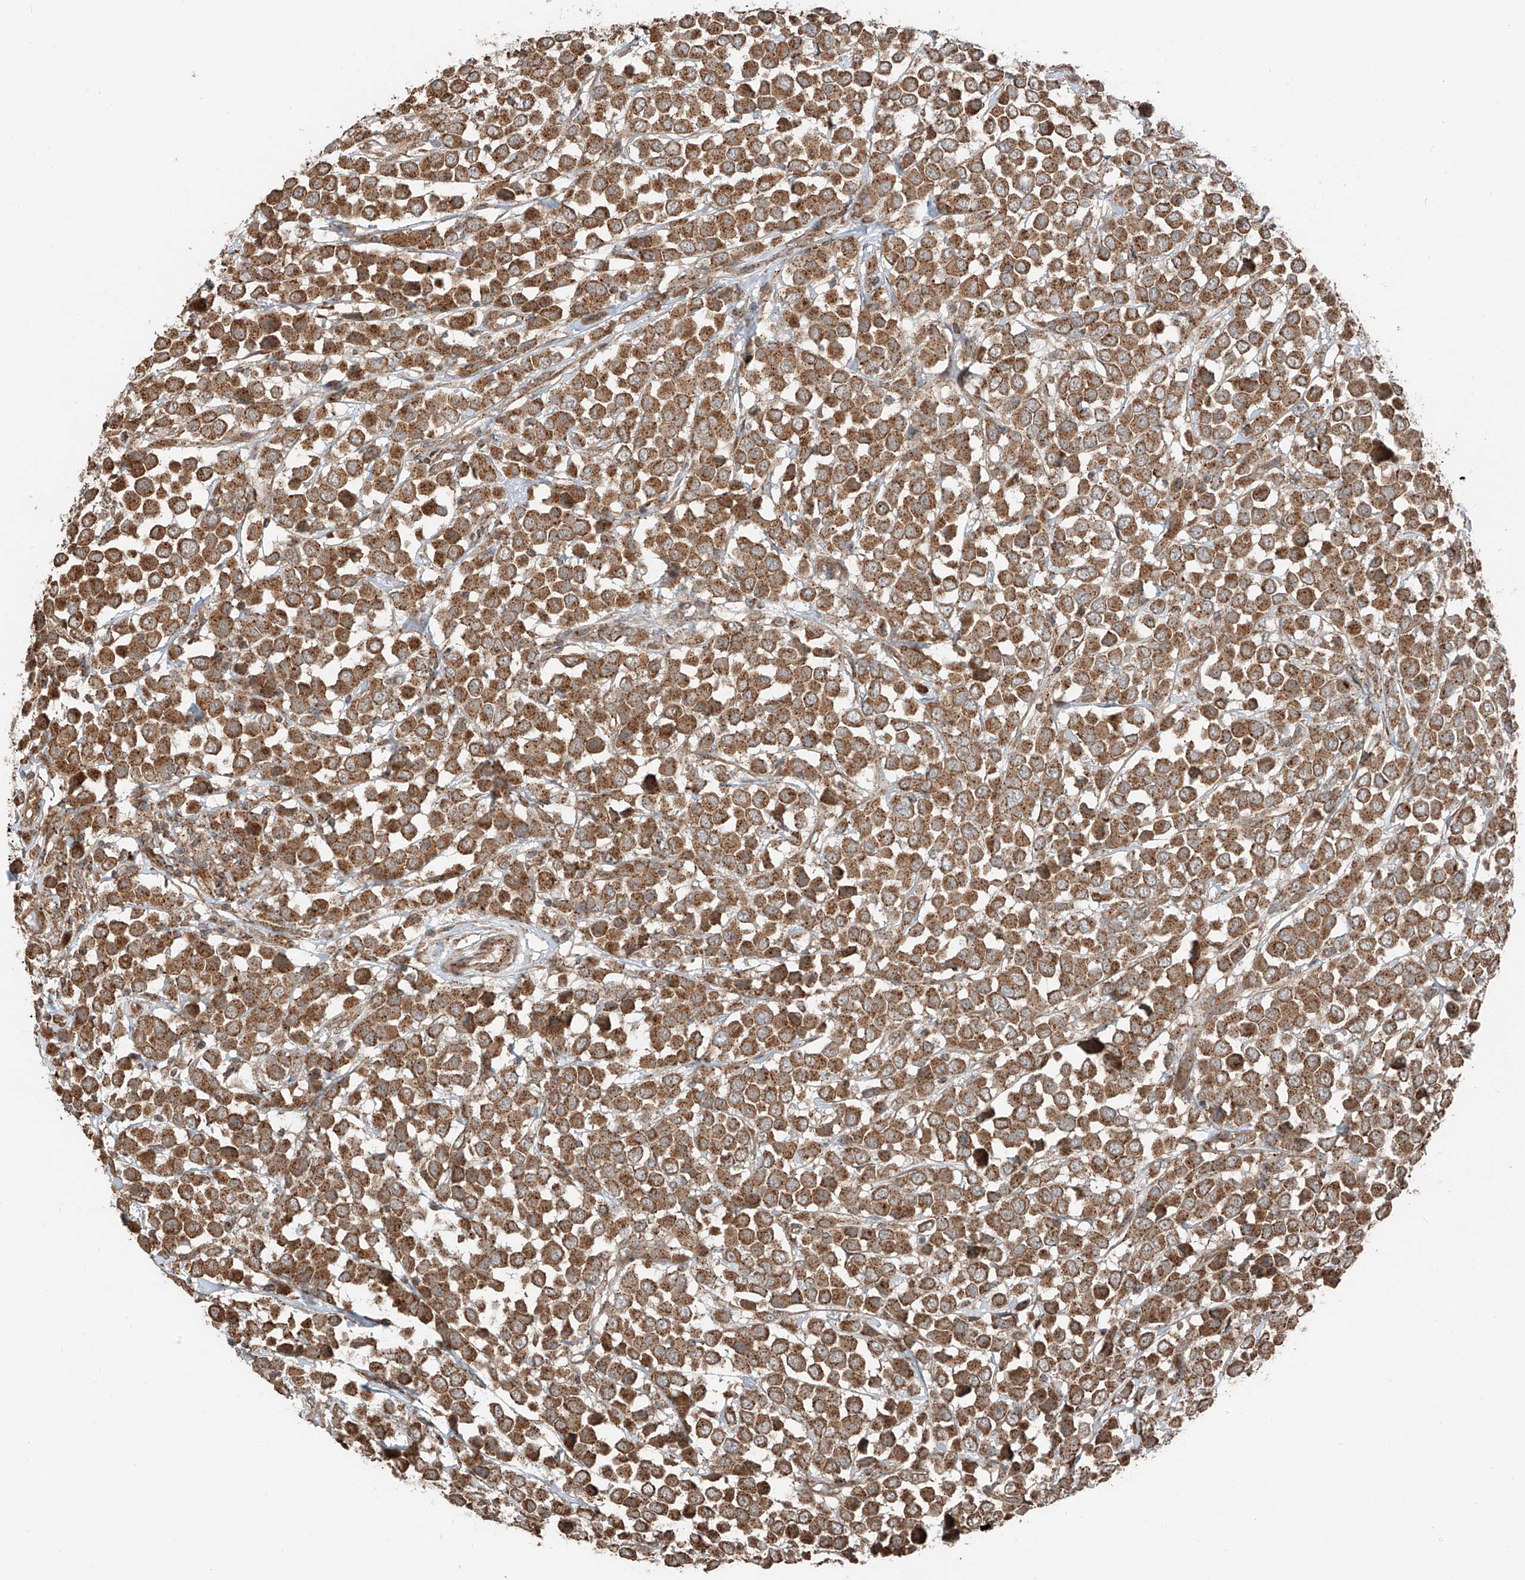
{"staining": {"intensity": "moderate", "quantity": ">75%", "location": "cytoplasmic/membranous"}, "tissue": "breast cancer", "cell_type": "Tumor cells", "image_type": "cancer", "snomed": [{"axis": "morphology", "description": "Duct carcinoma"}, {"axis": "topography", "description": "Breast"}], "caption": "A high-resolution photomicrograph shows immunohistochemistry (IHC) staining of breast invasive ductal carcinoma, which displays moderate cytoplasmic/membranous staining in approximately >75% of tumor cells.", "gene": "CEP162", "patient": {"sex": "female", "age": 61}}